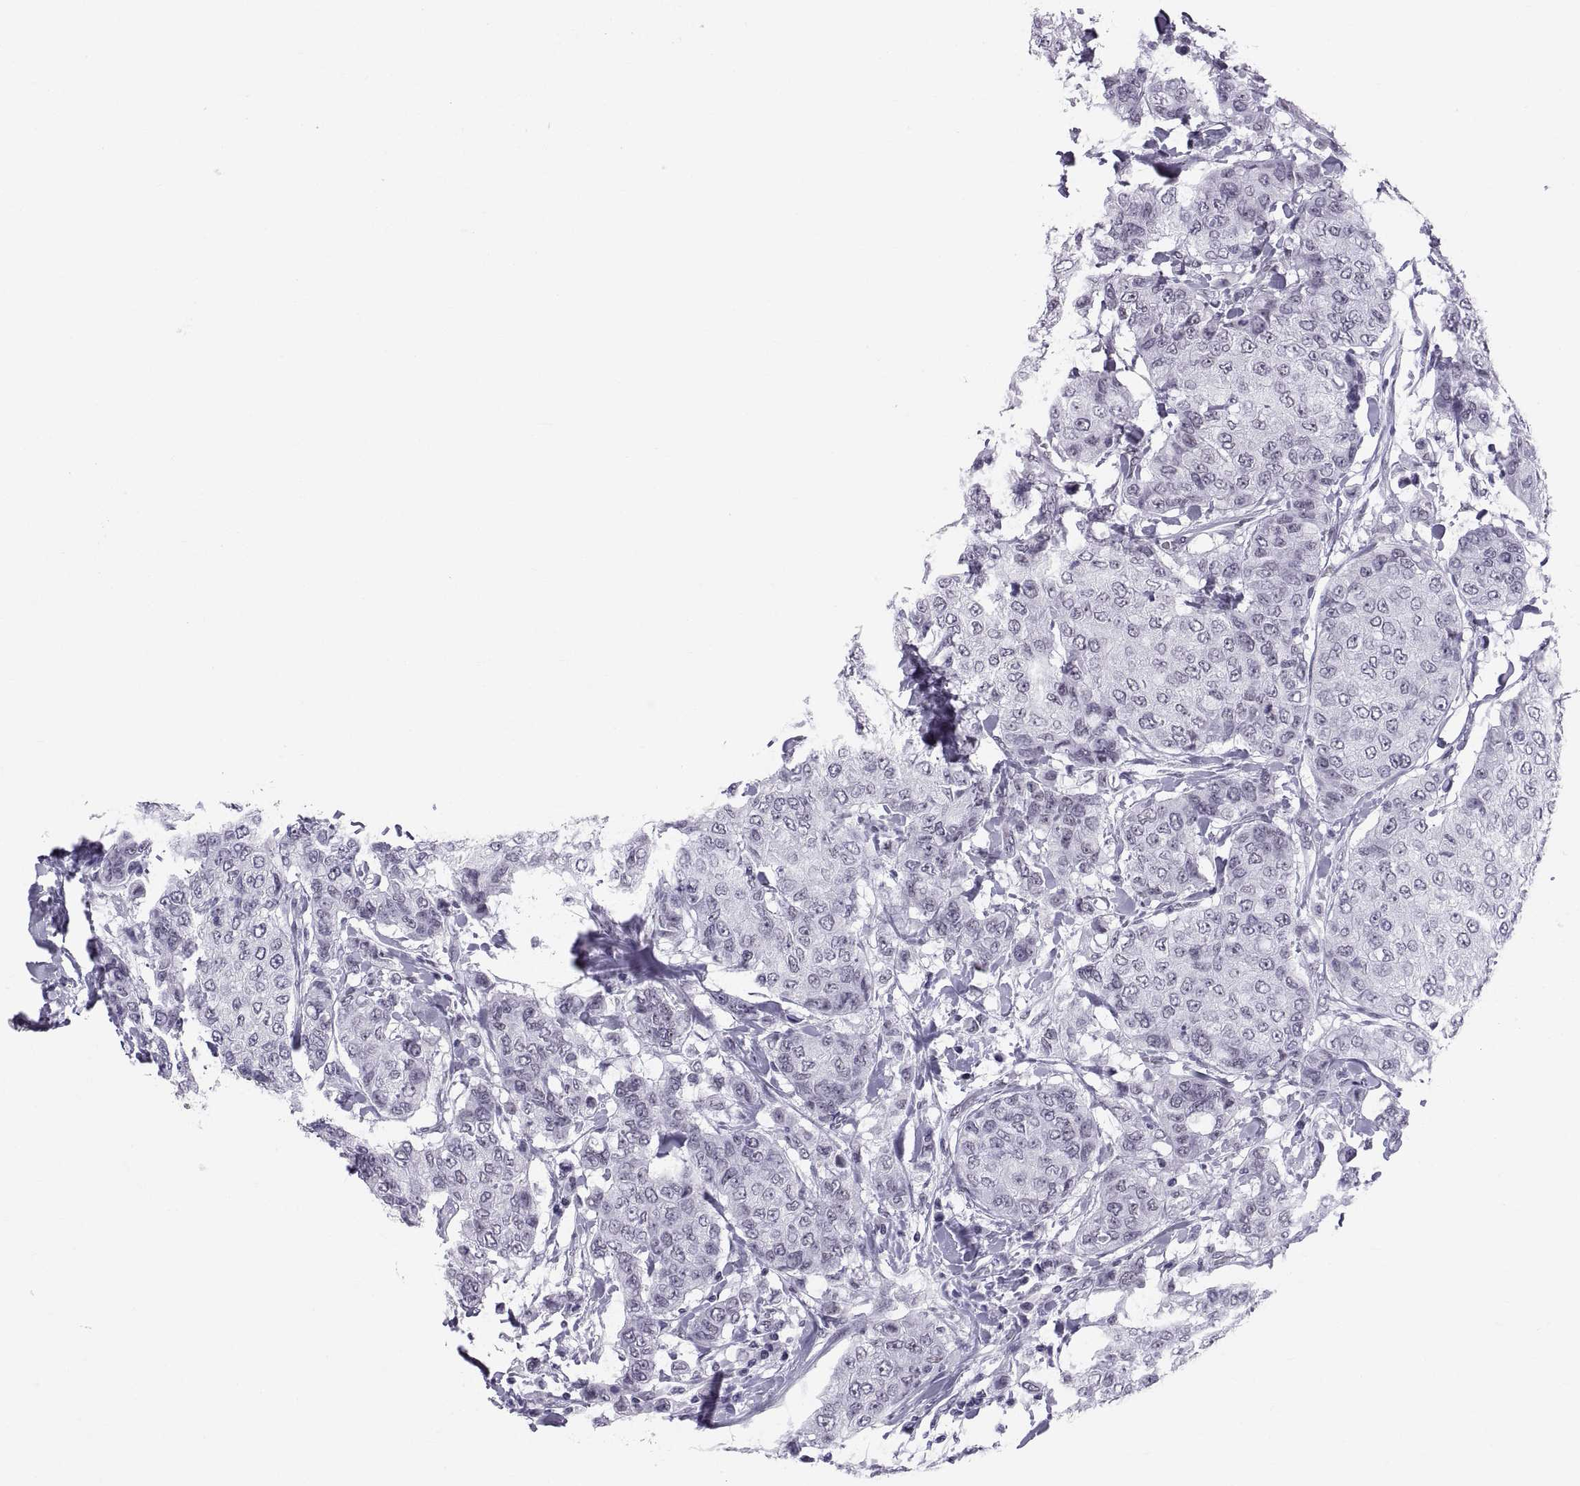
{"staining": {"intensity": "negative", "quantity": "none", "location": "none"}, "tissue": "breast cancer", "cell_type": "Tumor cells", "image_type": "cancer", "snomed": [{"axis": "morphology", "description": "Duct carcinoma"}, {"axis": "topography", "description": "Breast"}], "caption": "Immunohistochemical staining of intraductal carcinoma (breast) reveals no significant positivity in tumor cells.", "gene": "NEUROD6", "patient": {"sex": "female", "age": 27}}